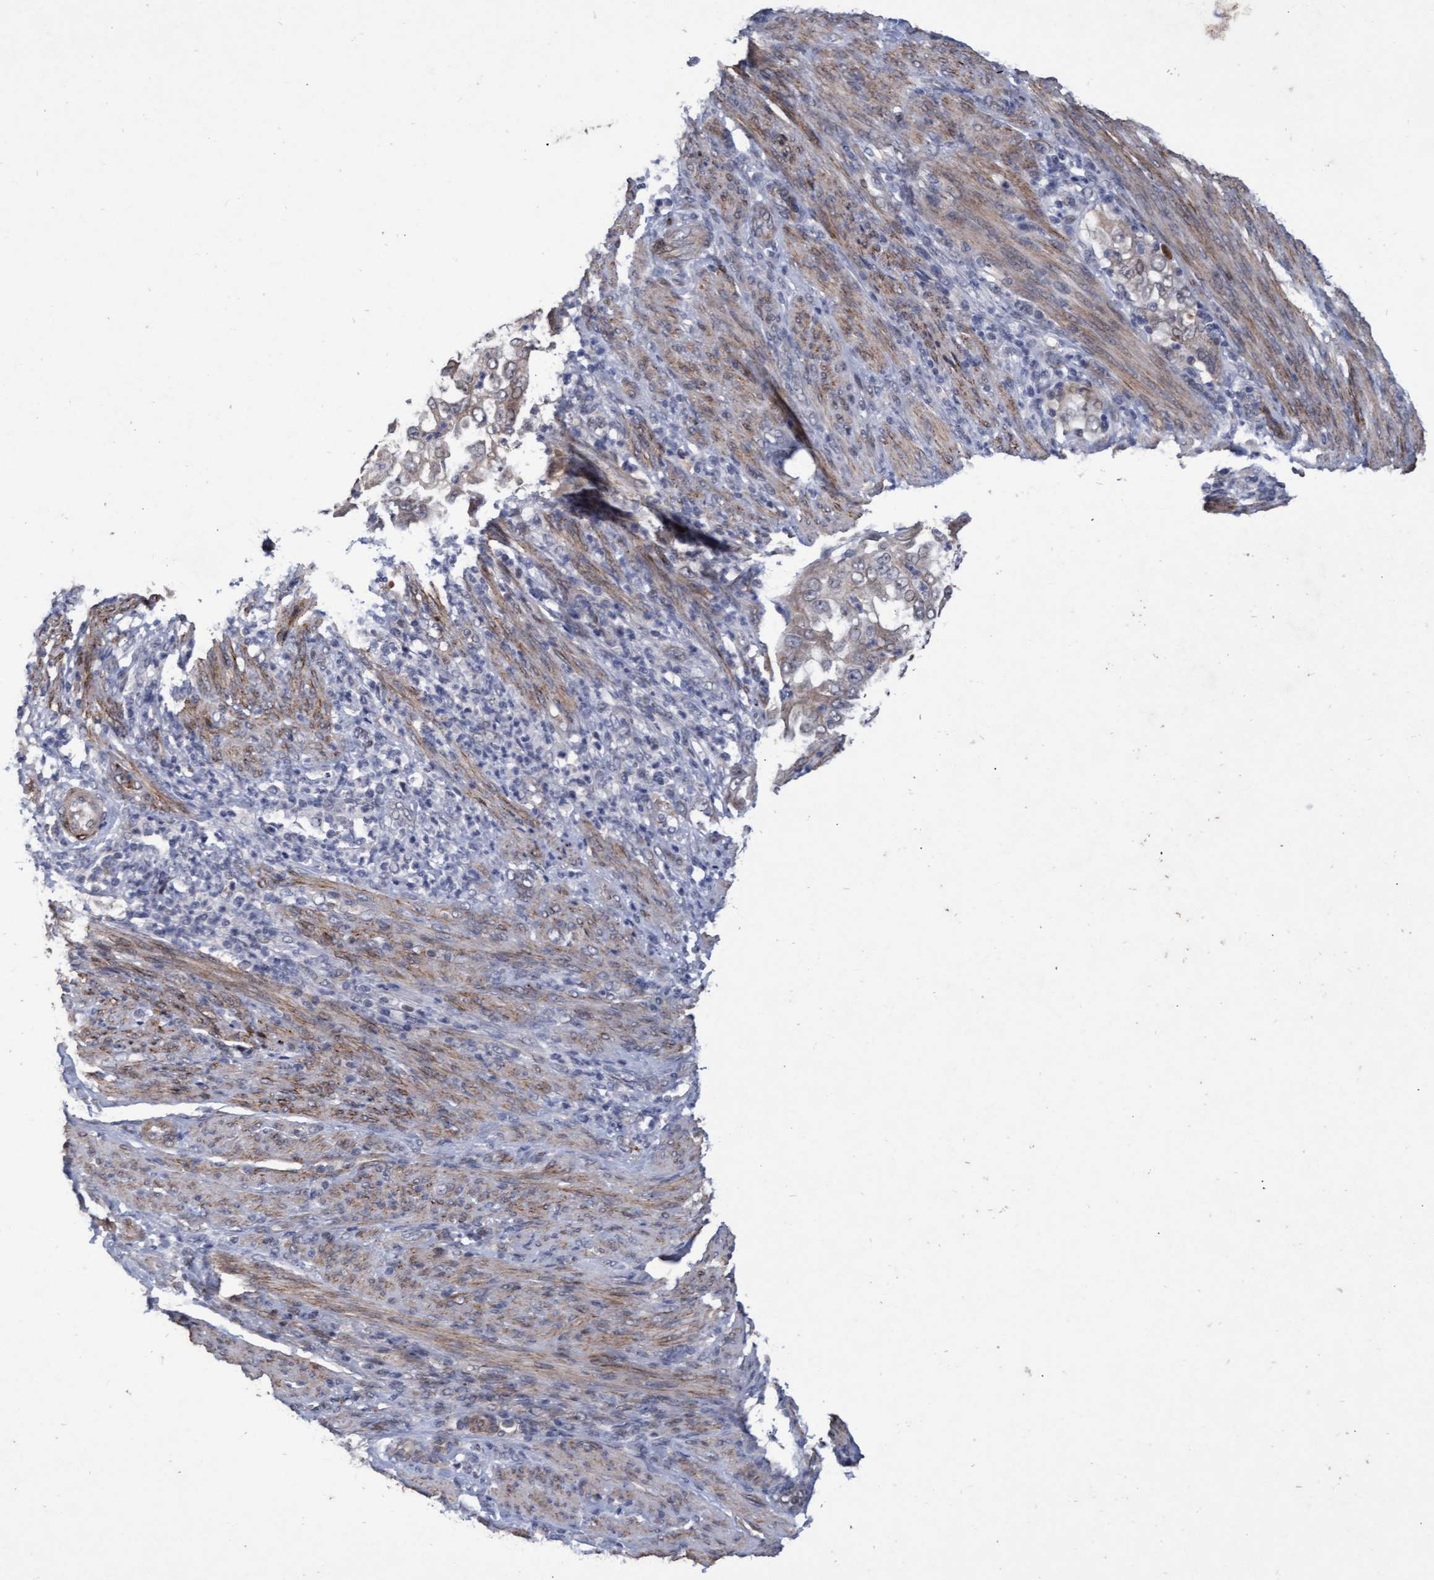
{"staining": {"intensity": "moderate", "quantity": "<25%", "location": "cytoplasmic/membranous"}, "tissue": "endometrial cancer", "cell_type": "Tumor cells", "image_type": "cancer", "snomed": [{"axis": "morphology", "description": "Adenocarcinoma, NOS"}, {"axis": "topography", "description": "Endometrium"}], "caption": "A low amount of moderate cytoplasmic/membranous positivity is seen in about <25% of tumor cells in endometrial cancer tissue.", "gene": "ZNF750", "patient": {"sex": "female", "age": 85}}